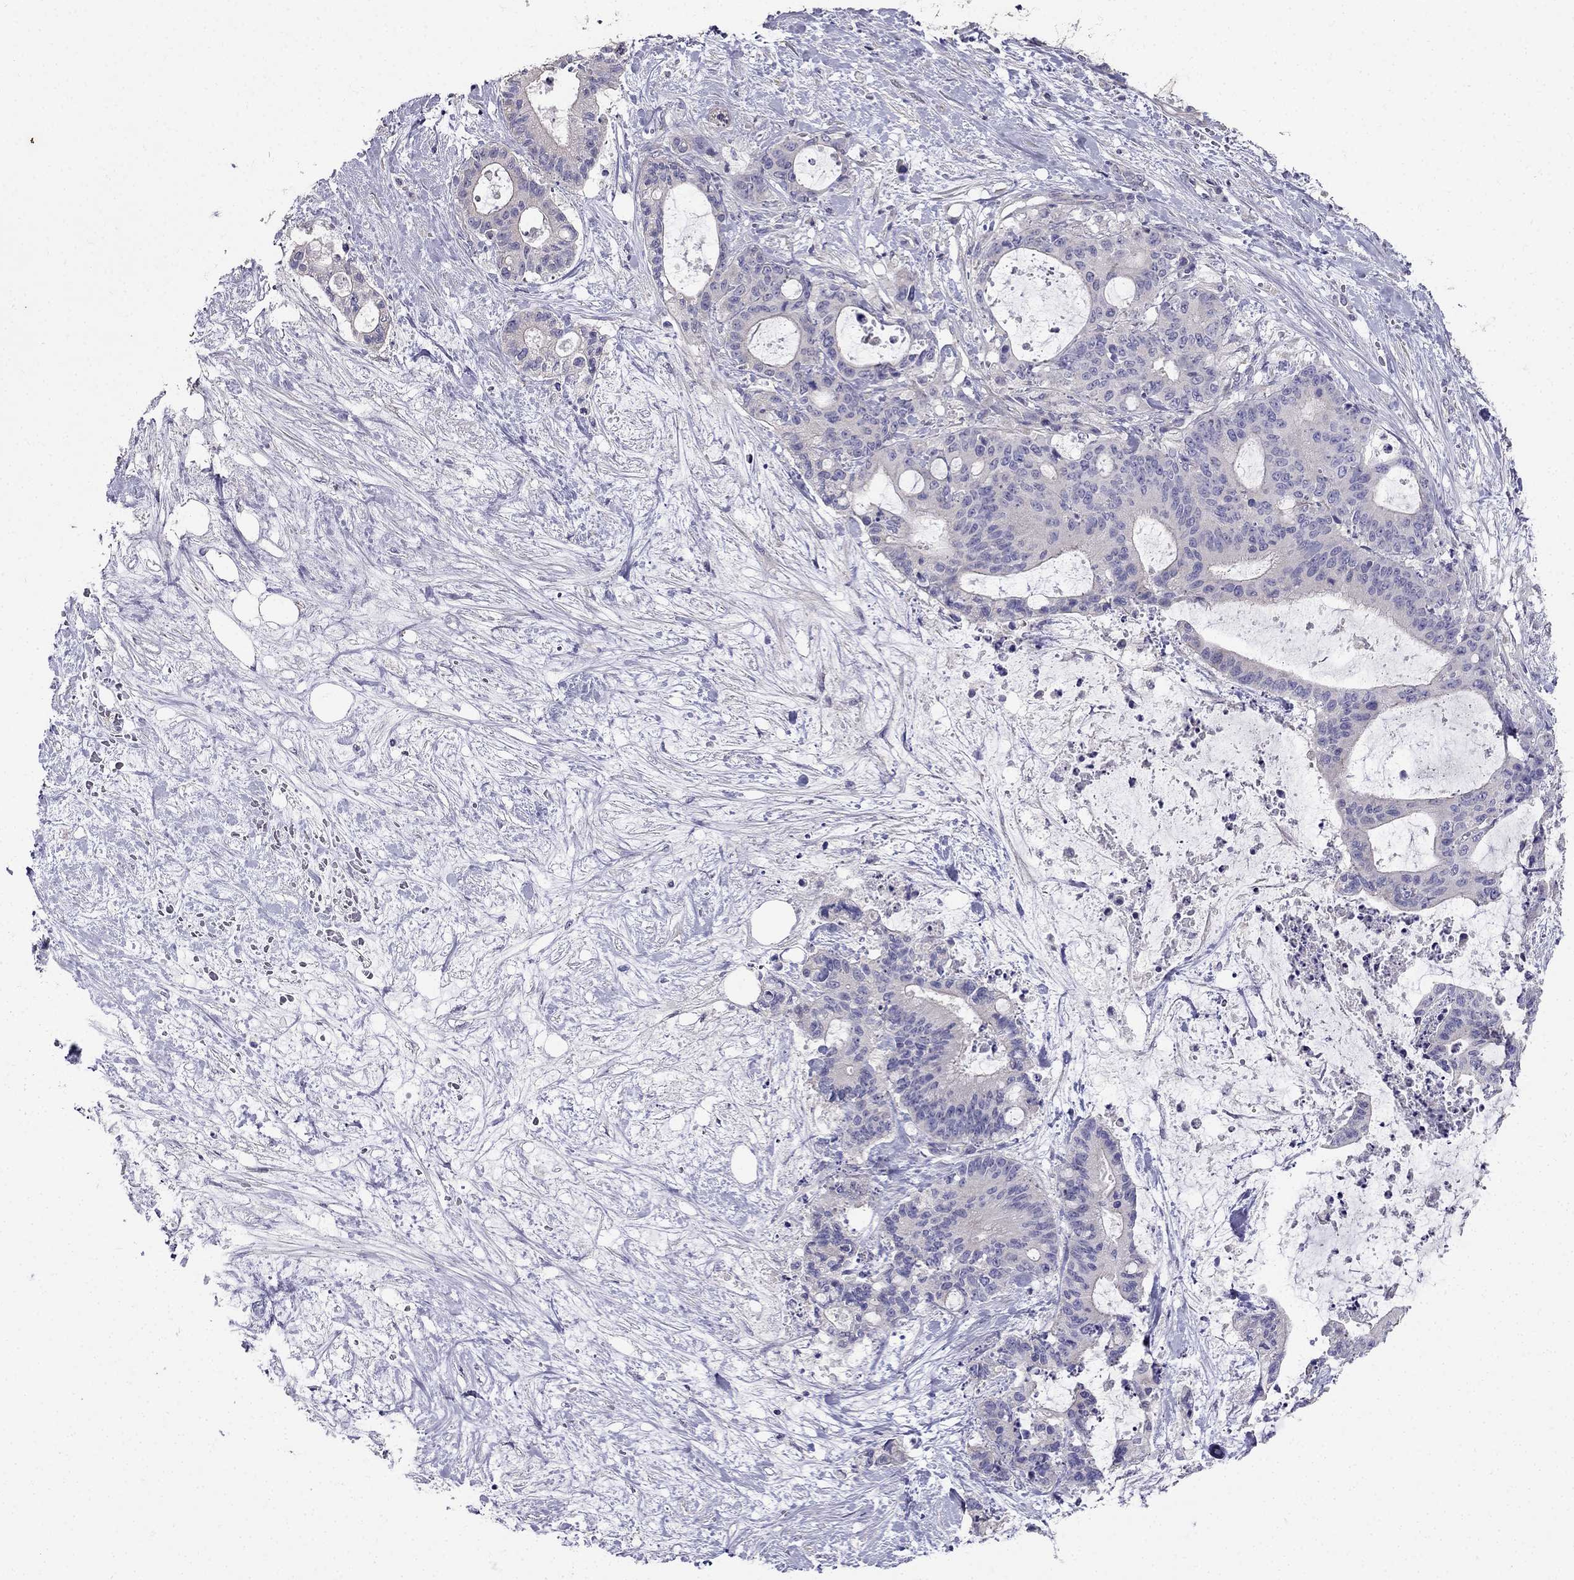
{"staining": {"intensity": "negative", "quantity": "none", "location": "none"}, "tissue": "liver cancer", "cell_type": "Tumor cells", "image_type": "cancer", "snomed": [{"axis": "morphology", "description": "Cholangiocarcinoma"}, {"axis": "topography", "description": "Liver"}], "caption": "Immunohistochemistry (IHC) of human liver cancer demonstrates no positivity in tumor cells.", "gene": "AS3MT", "patient": {"sex": "female", "age": 73}}